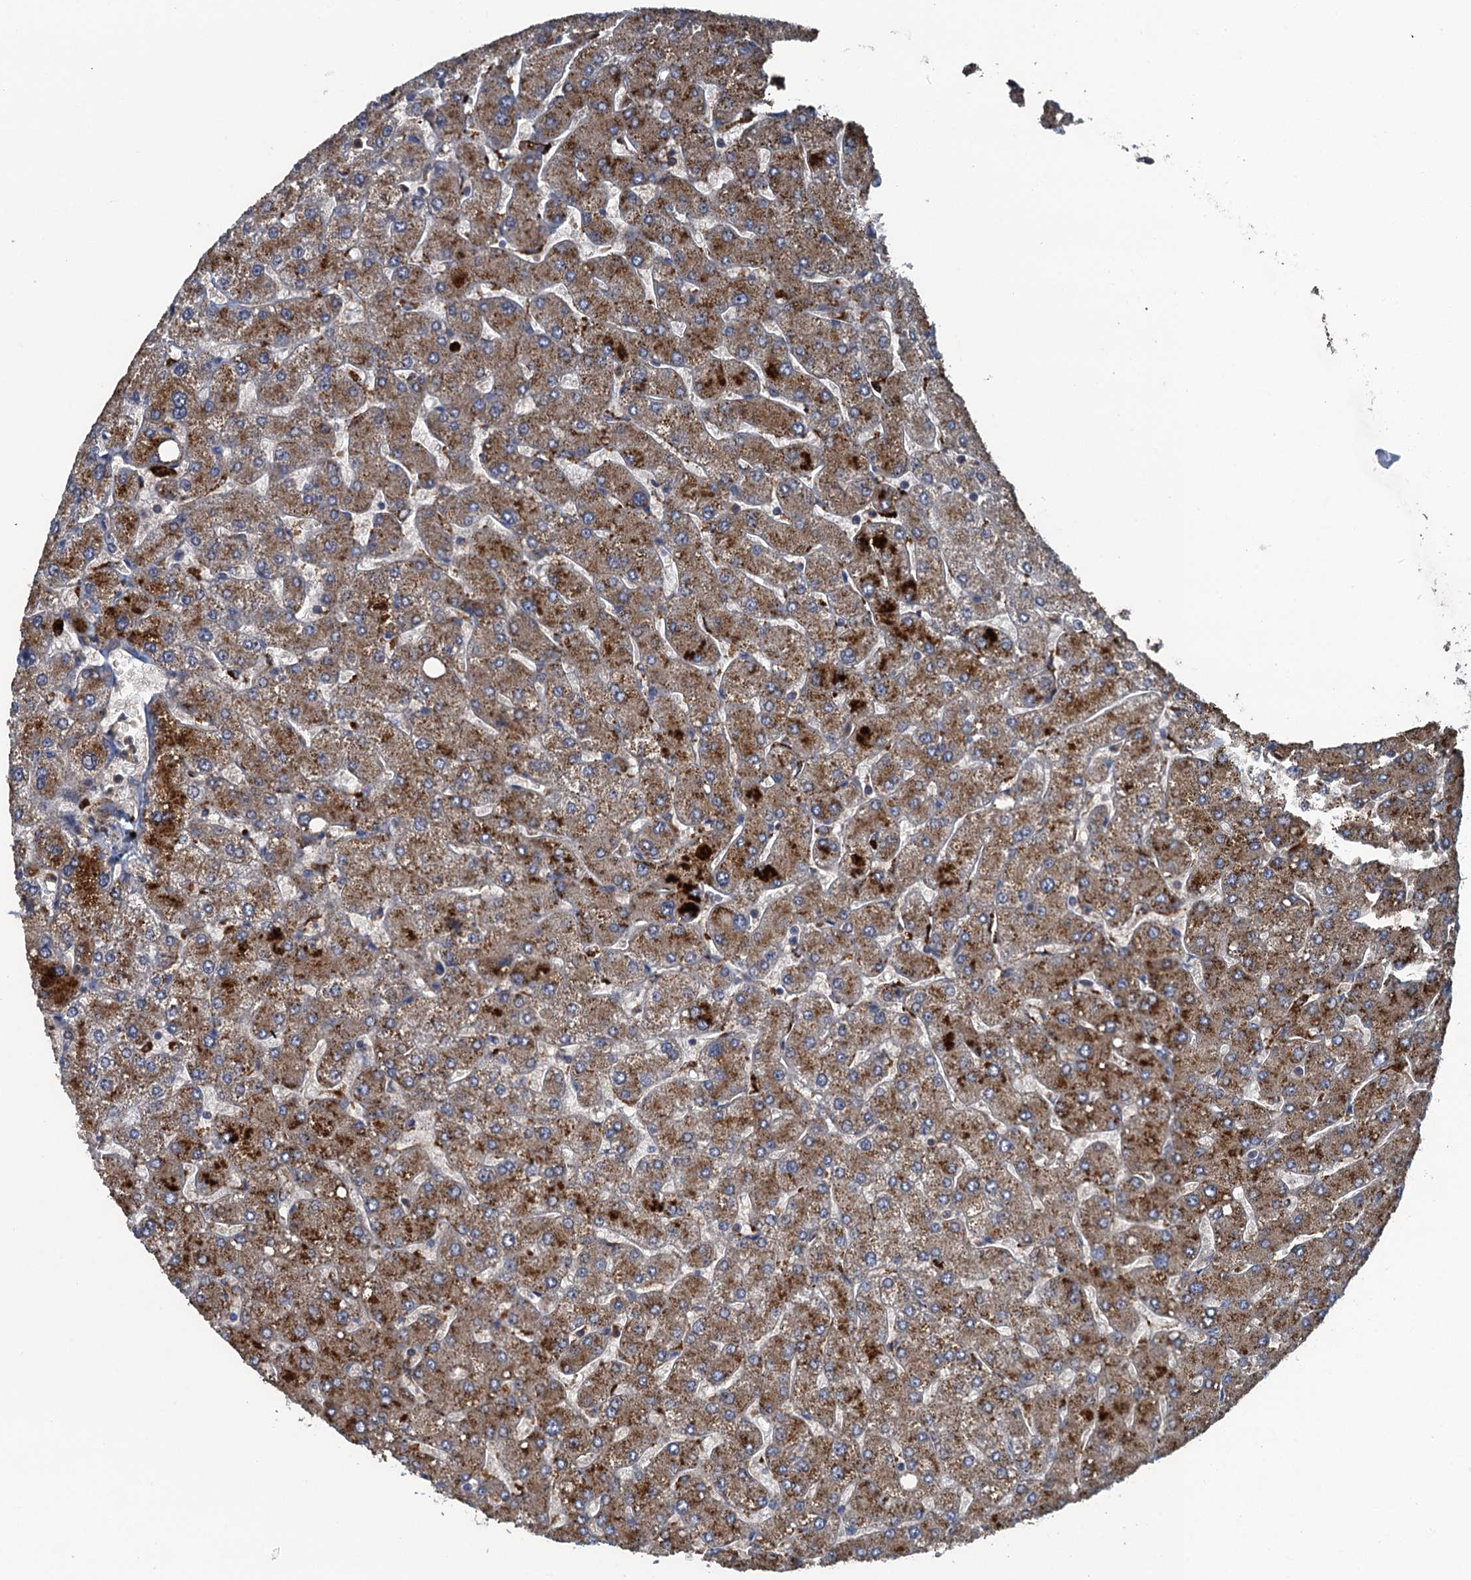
{"staining": {"intensity": "negative", "quantity": "none", "location": "none"}, "tissue": "liver", "cell_type": "Cholangiocytes", "image_type": "normal", "snomed": [{"axis": "morphology", "description": "Normal tissue, NOS"}, {"axis": "topography", "description": "Liver"}], "caption": "This is a micrograph of immunohistochemistry staining of benign liver, which shows no expression in cholangiocytes. (DAB immunohistochemistry (IHC) visualized using brightfield microscopy, high magnification).", "gene": "KBTBD8", "patient": {"sex": "male", "age": 55}}